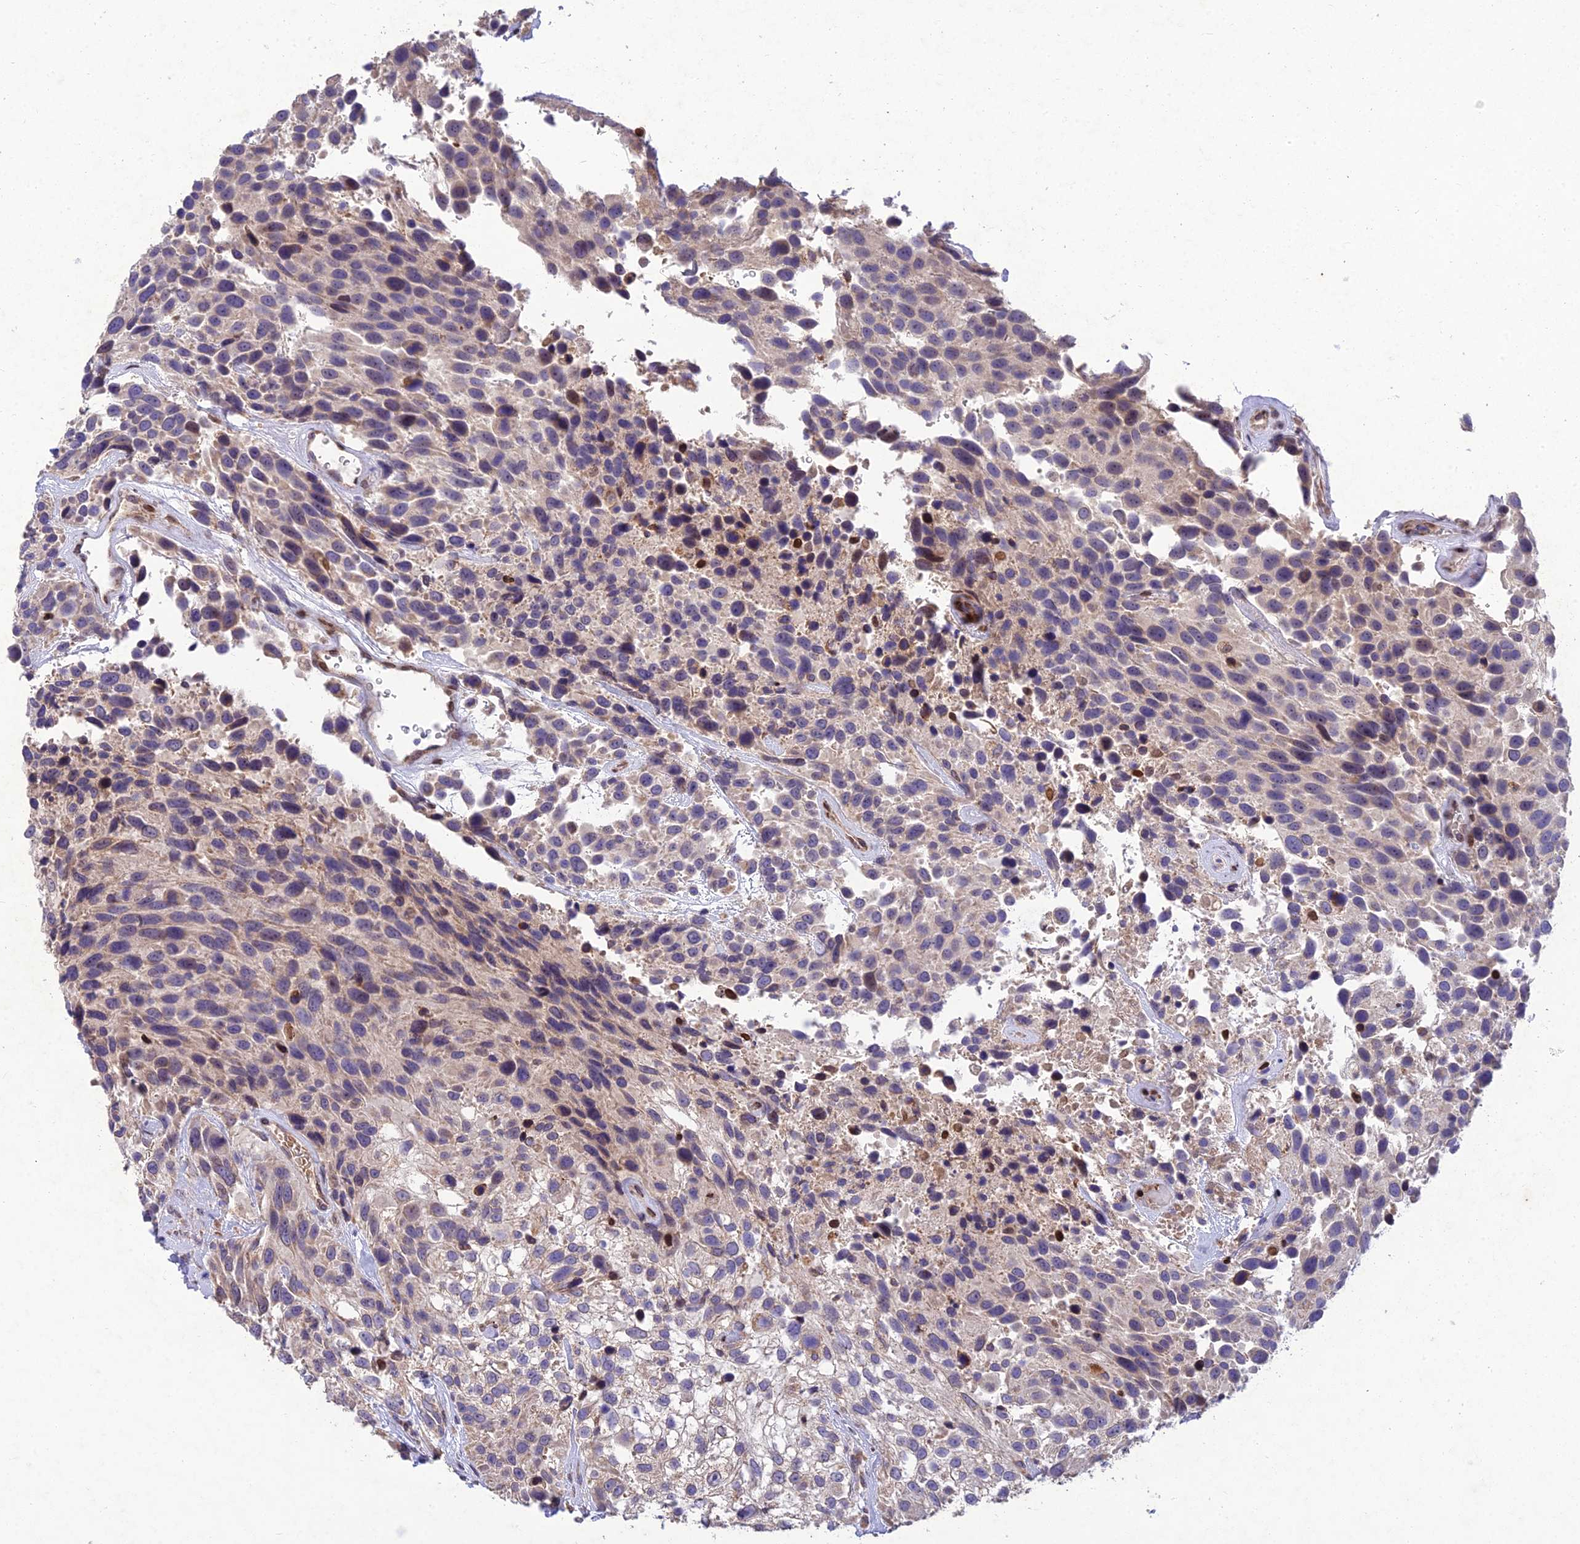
{"staining": {"intensity": "weak", "quantity": "<25%", "location": "cytoplasmic/membranous"}, "tissue": "urothelial cancer", "cell_type": "Tumor cells", "image_type": "cancer", "snomed": [{"axis": "morphology", "description": "Urothelial carcinoma, High grade"}, {"axis": "topography", "description": "Urinary bladder"}], "caption": "High power microscopy photomicrograph of an IHC histopathology image of urothelial carcinoma (high-grade), revealing no significant staining in tumor cells.", "gene": "MGAT2", "patient": {"sex": "female", "age": 70}}